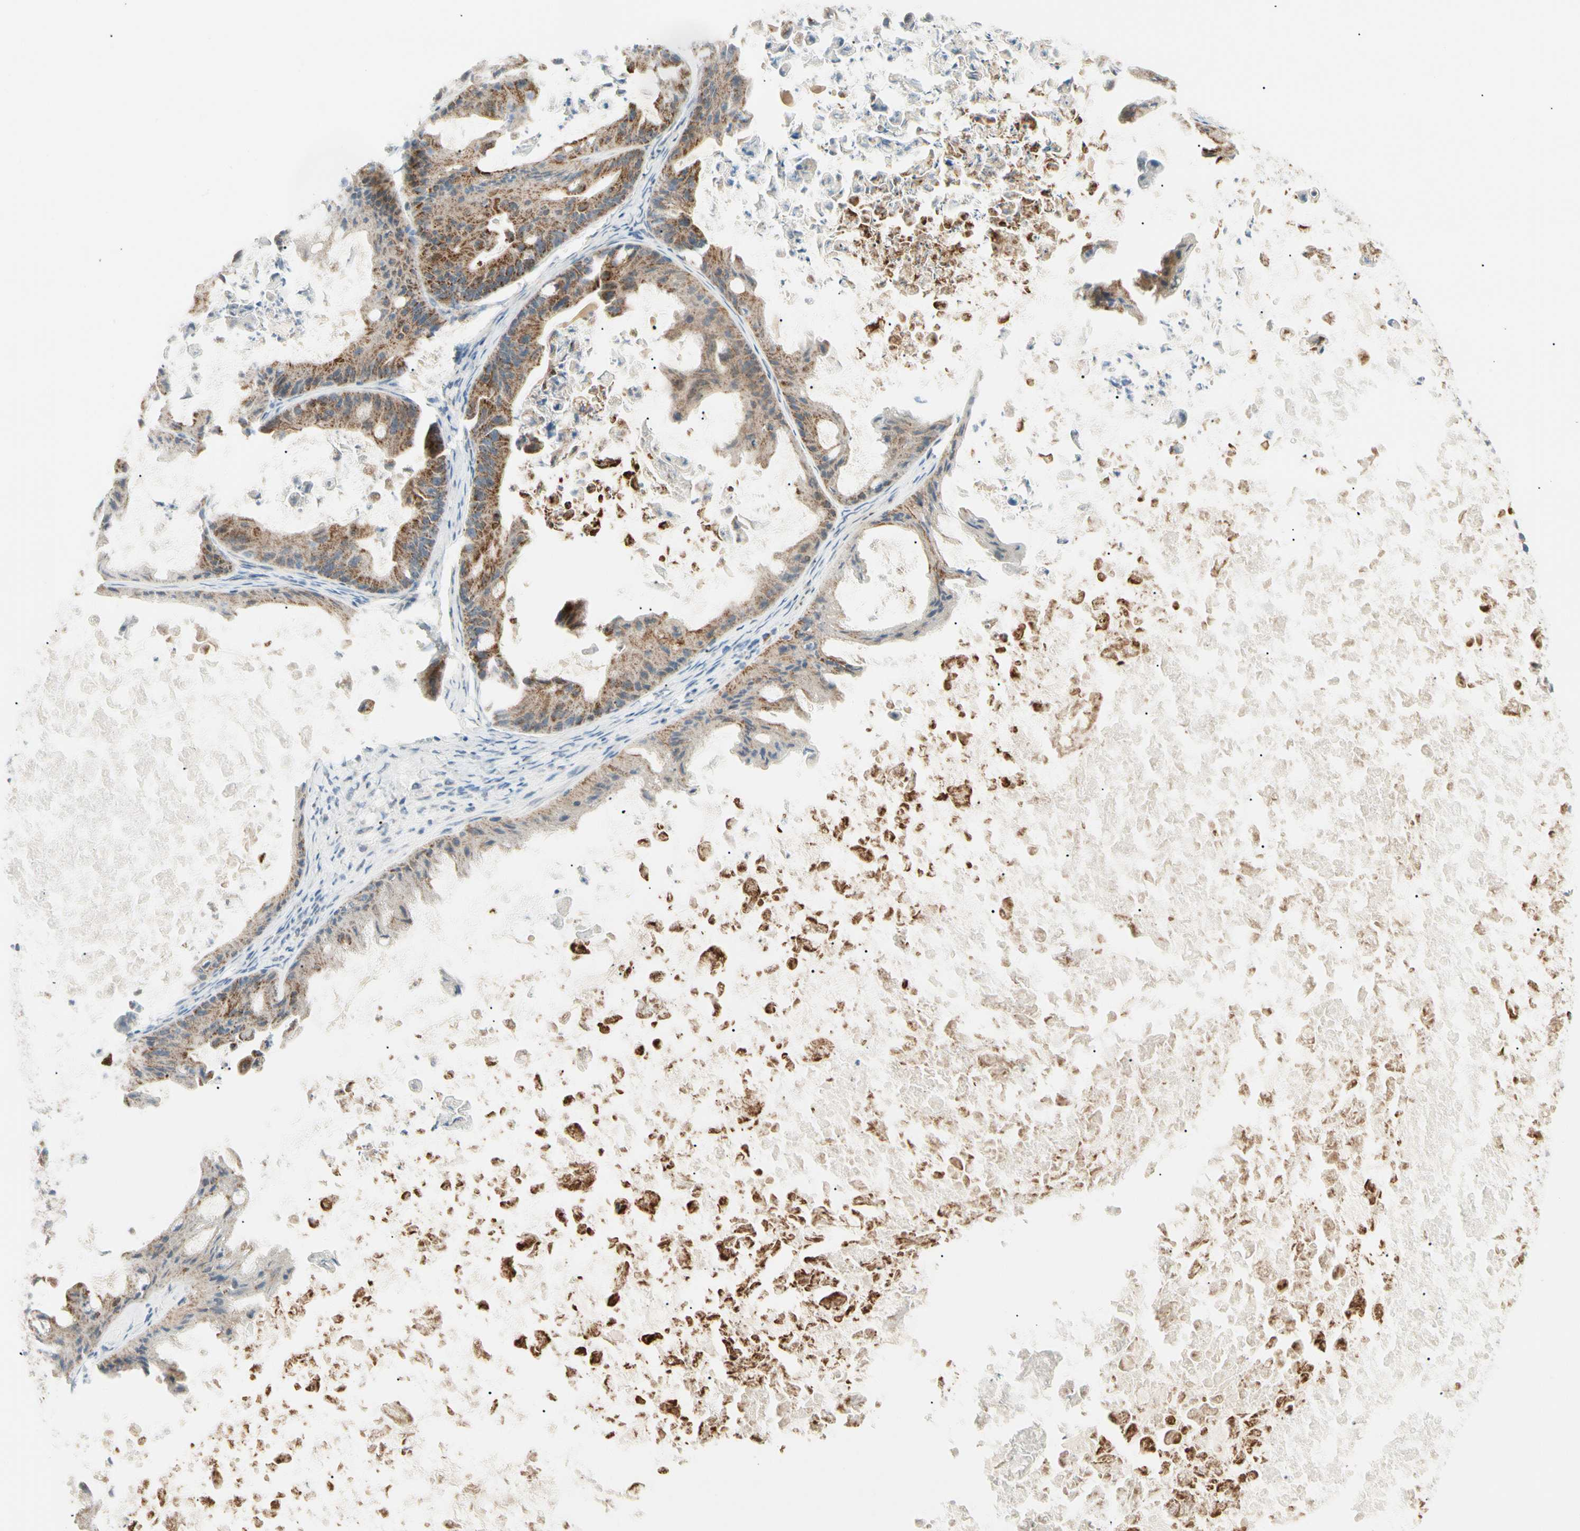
{"staining": {"intensity": "moderate", "quantity": ">75%", "location": "cytoplasmic/membranous"}, "tissue": "ovarian cancer", "cell_type": "Tumor cells", "image_type": "cancer", "snomed": [{"axis": "morphology", "description": "Cystadenocarcinoma, mucinous, NOS"}, {"axis": "topography", "description": "Ovary"}], "caption": "This histopathology image shows mucinous cystadenocarcinoma (ovarian) stained with immunohistochemistry to label a protein in brown. The cytoplasmic/membranous of tumor cells show moderate positivity for the protein. Nuclei are counter-stained blue.", "gene": "TBC1D10A", "patient": {"sex": "female", "age": 37}}